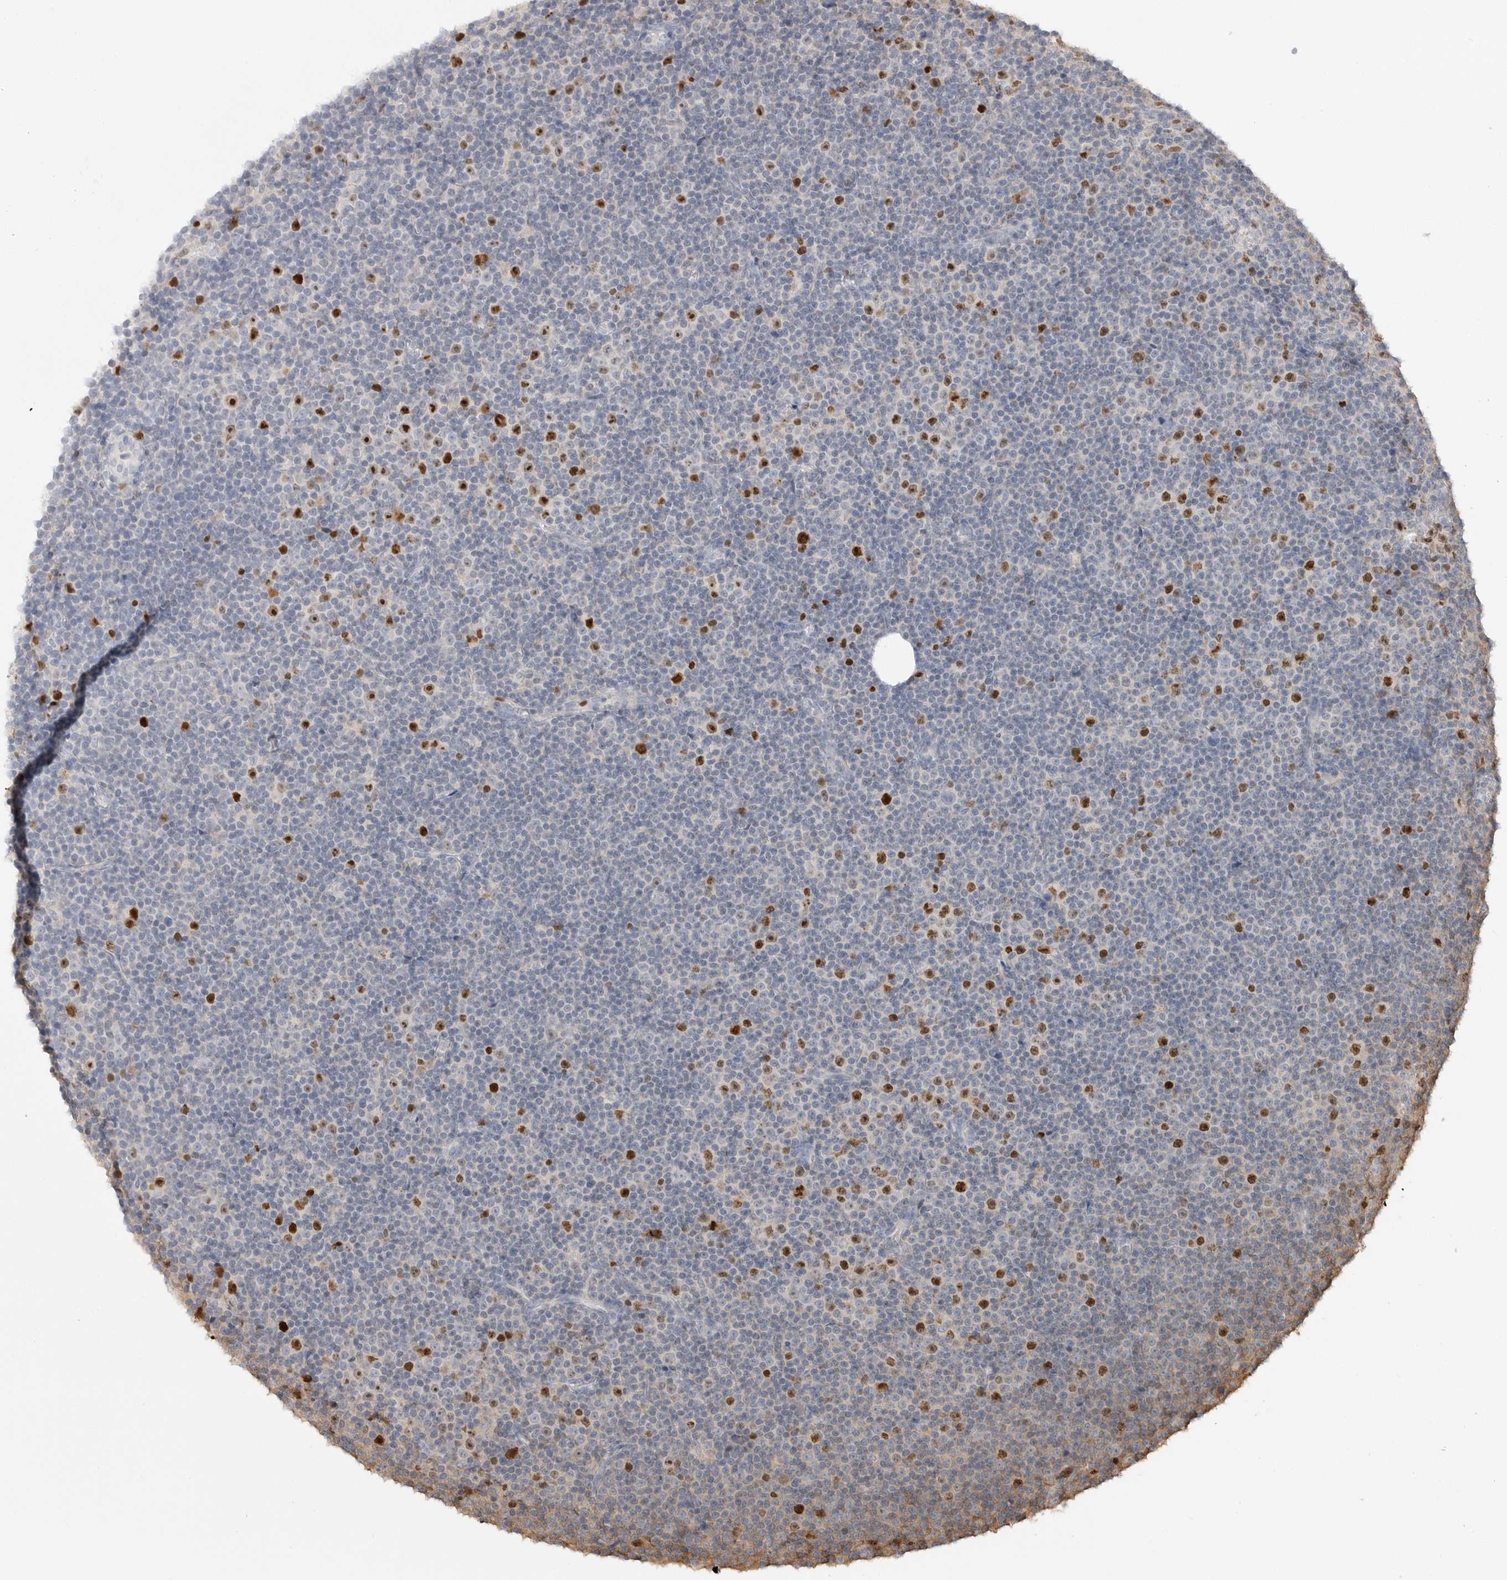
{"staining": {"intensity": "strong", "quantity": "<25%", "location": "nuclear"}, "tissue": "lymphoma", "cell_type": "Tumor cells", "image_type": "cancer", "snomed": [{"axis": "morphology", "description": "Malignant lymphoma, non-Hodgkin's type, Low grade"}, {"axis": "topography", "description": "Lymph node"}], "caption": "Tumor cells show medium levels of strong nuclear expression in about <25% of cells in human lymphoma. (DAB (3,3'-diaminobenzidine) IHC with brightfield microscopy, high magnification).", "gene": "TOP2A", "patient": {"sex": "female", "age": 67}}